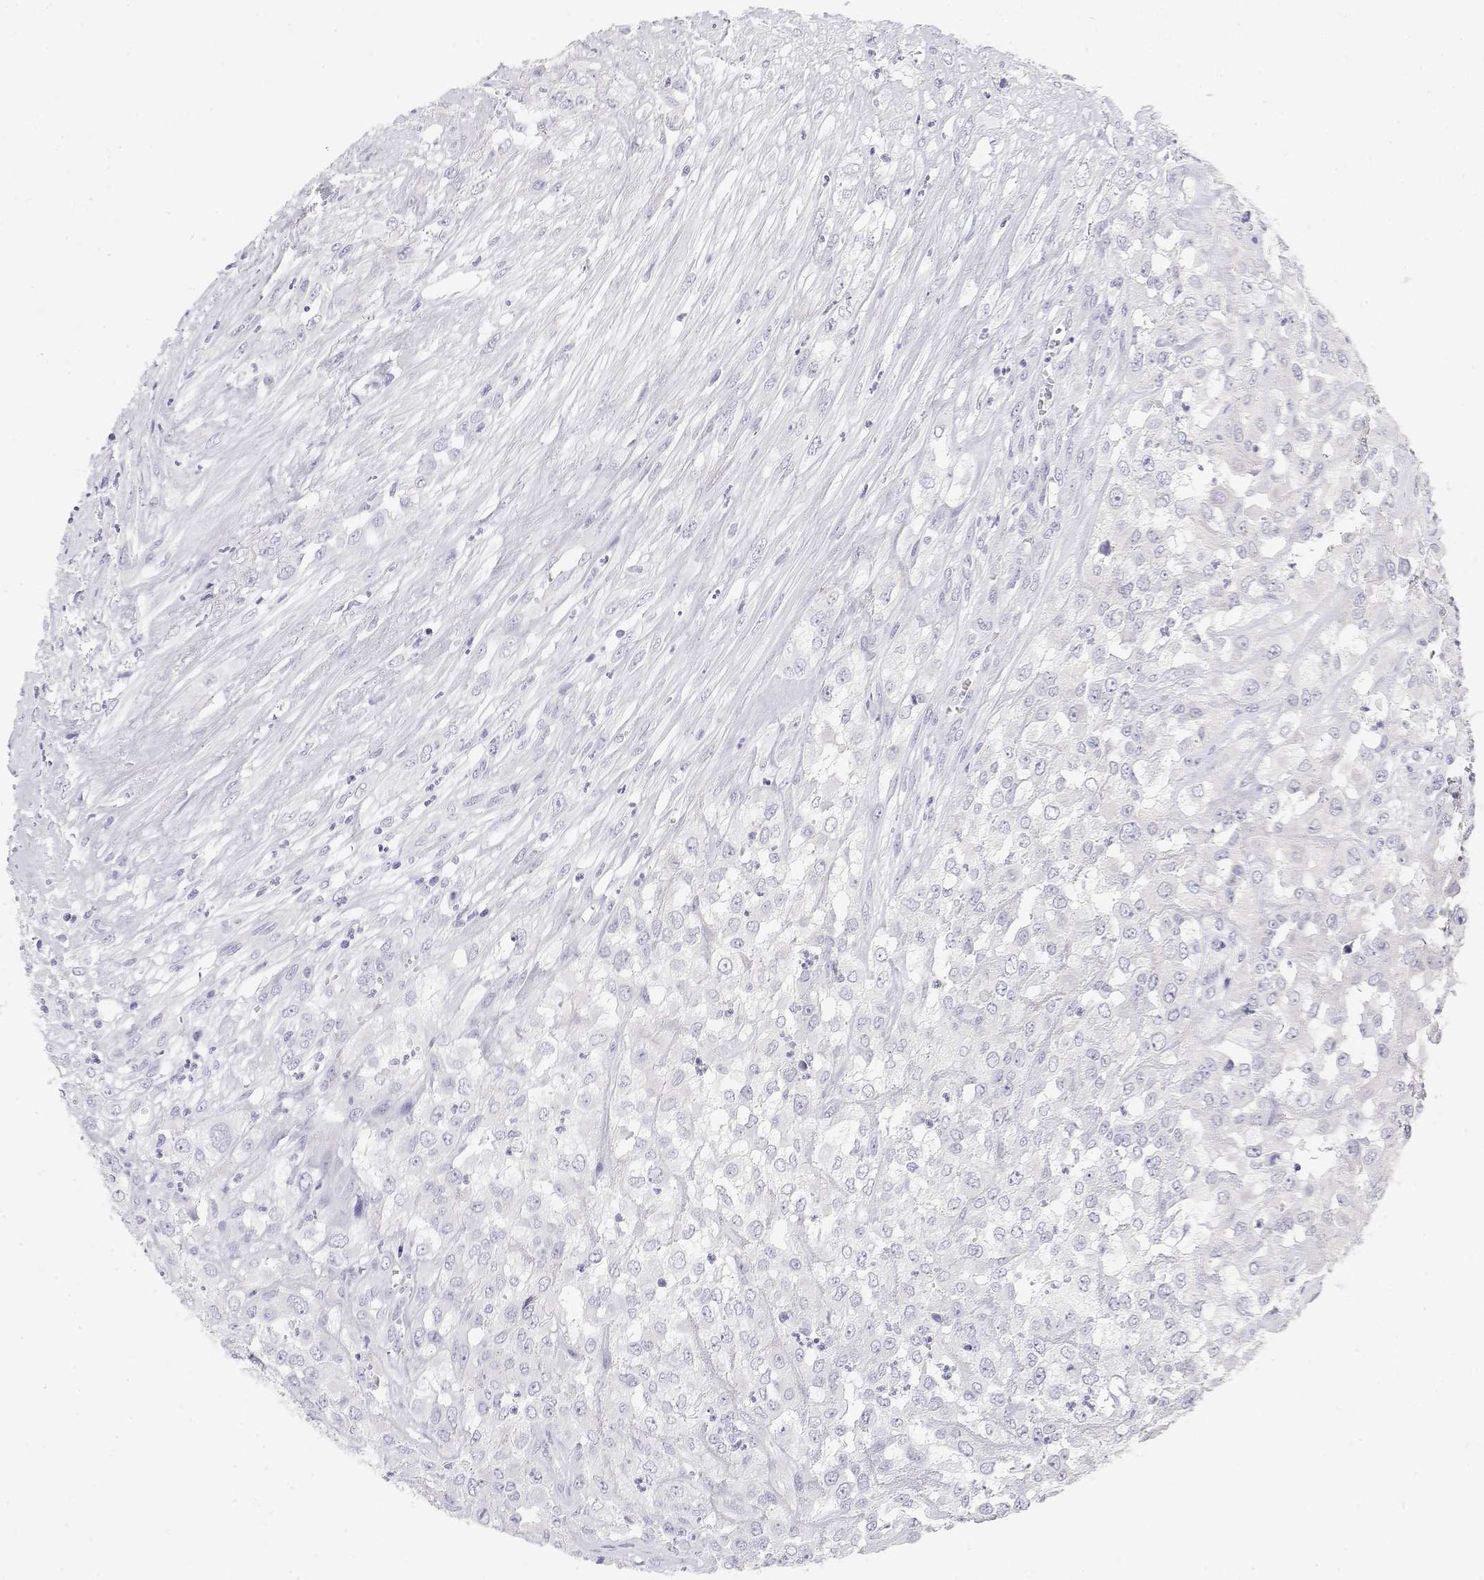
{"staining": {"intensity": "negative", "quantity": "none", "location": "none"}, "tissue": "urothelial cancer", "cell_type": "Tumor cells", "image_type": "cancer", "snomed": [{"axis": "morphology", "description": "Urothelial carcinoma, High grade"}, {"axis": "topography", "description": "Urinary bladder"}], "caption": "This histopathology image is of urothelial cancer stained with IHC to label a protein in brown with the nuclei are counter-stained blue. There is no staining in tumor cells.", "gene": "MISP", "patient": {"sex": "male", "age": 67}}